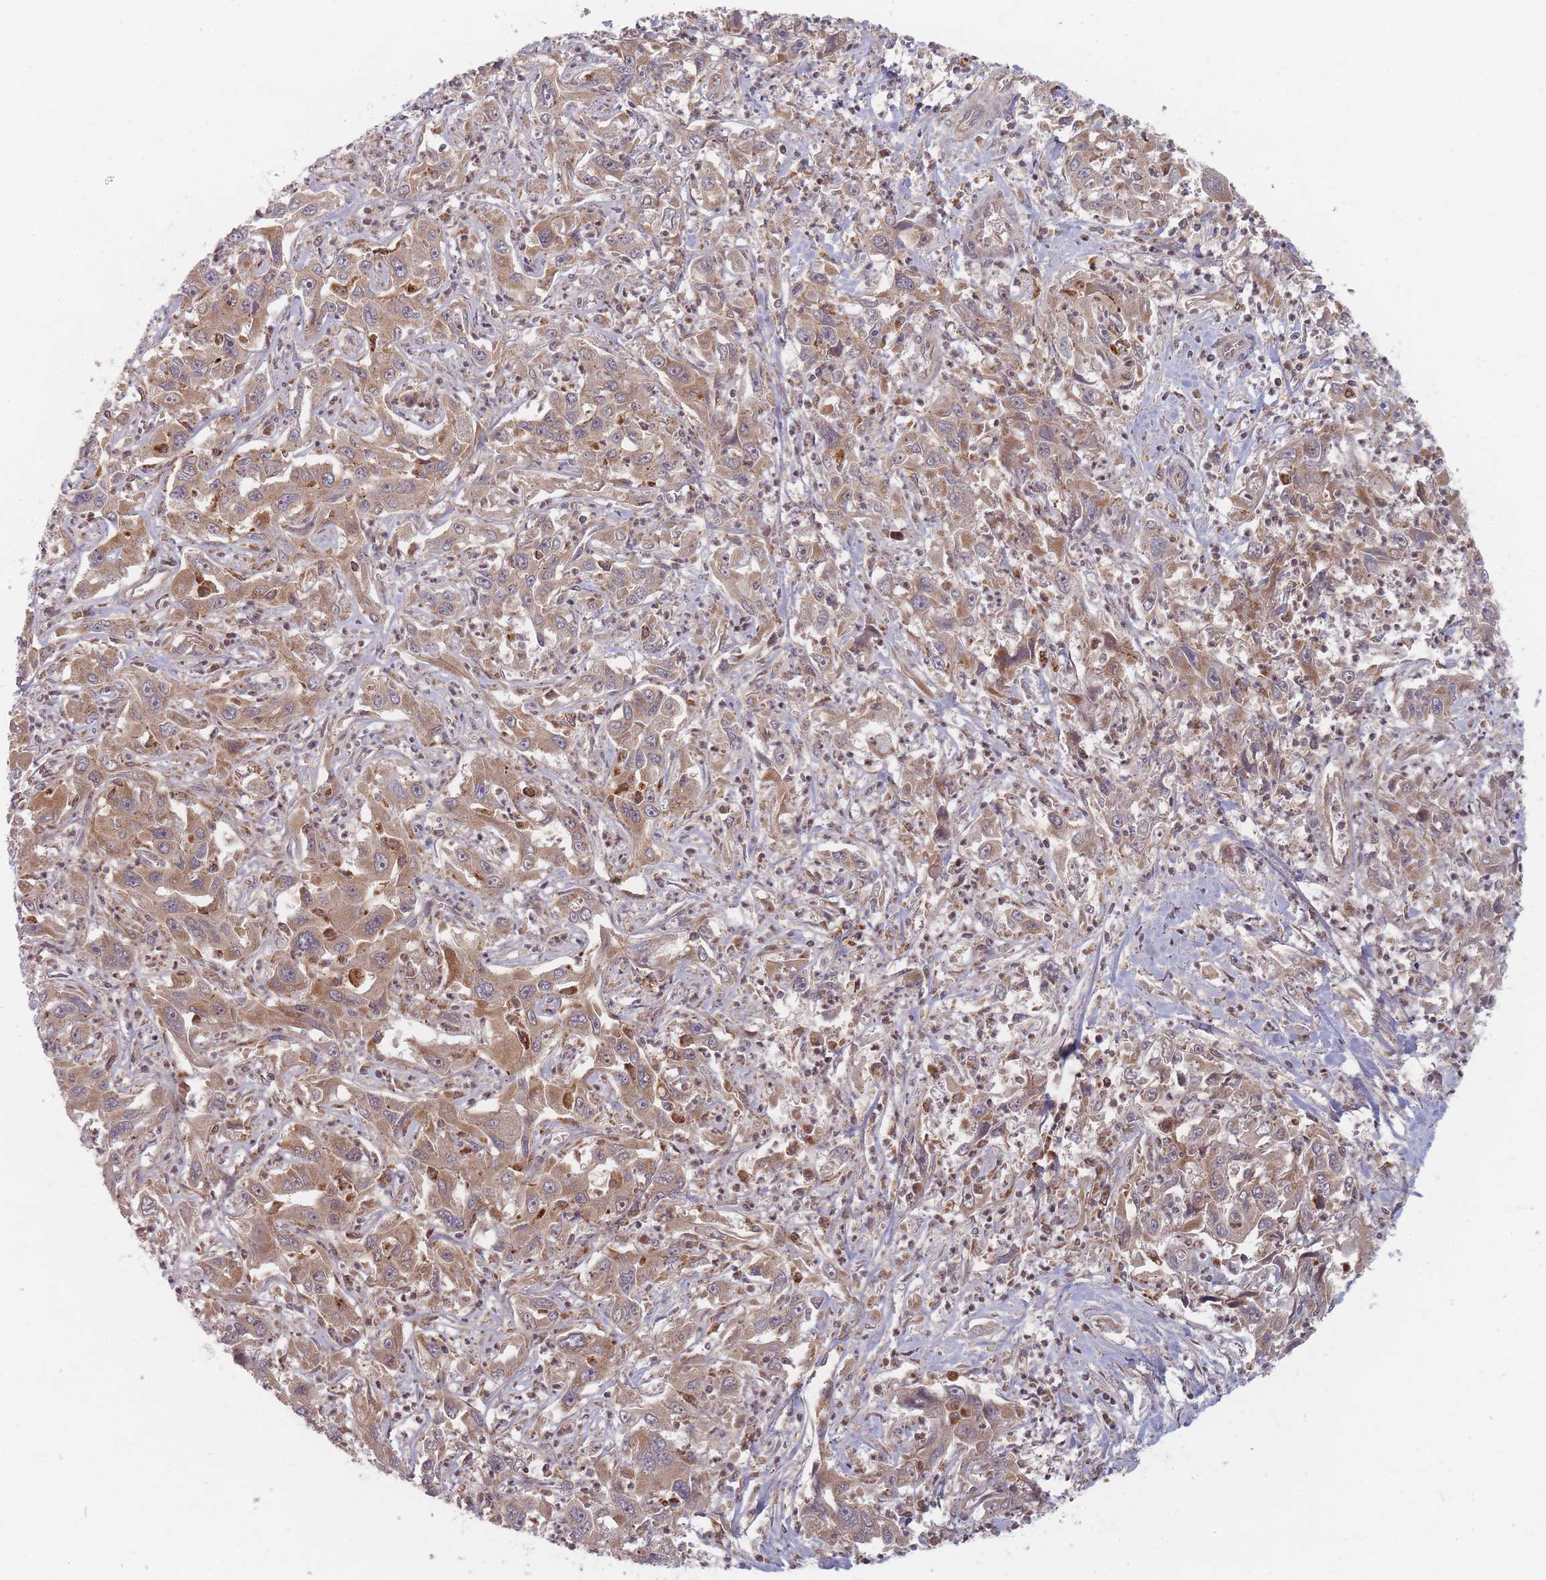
{"staining": {"intensity": "moderate", "quantity": ">75%", "location": "cytoplasmic/membranous"}, "tissue": "liver cancer", "cell_type": "Tumor cells", "image_type": "cancer", "snomed": [{"axis": "morphology", "description": "Carcinoma, Hepatocellular, NOS"}, {"axis": "topography", "description": "Liver"}], "caption": "Approximately >75% of tumor cells in hepatocellular carcinoma (liver) reveal moderate cytoplasmic/membranous protein expression as visualized by brown immunohistochemical staining.", "gene": "RADX", "patient": {"sex": "male", "age": 63}}